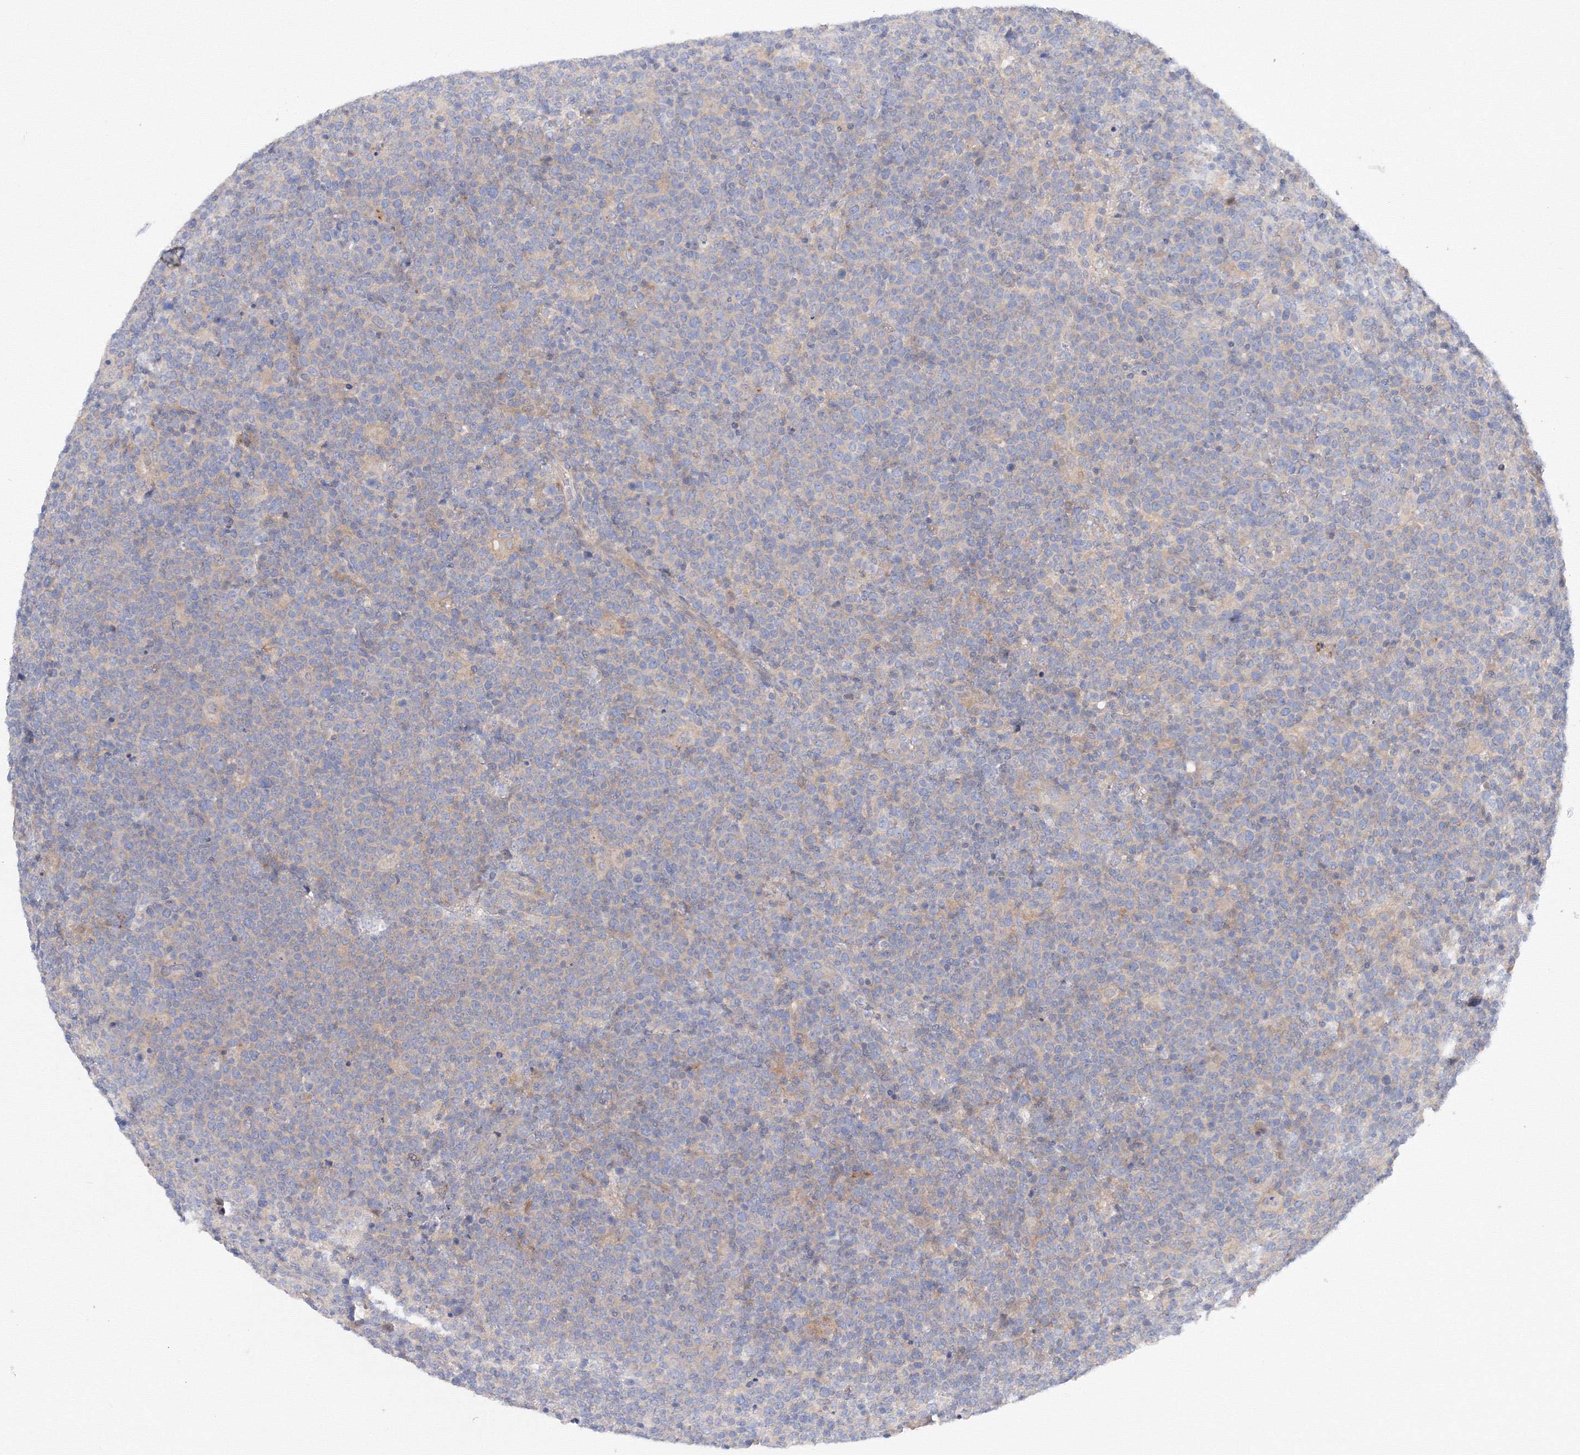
{"staining": {"intensity": "negative", "quantity": "none", "location": "none"}, "tissue": "lymphoma", "cell_type": "Tumor cells", "image_type": "cancer", "snomed": [{"axis": "morphology", "description": "Malignant lymphoma, non-Hodgkin's type, High grade"}, {"axis": "topography", "description": "Lymph node"}], "caption": "A photomicrograph of human lymphoma is negative for staining in tumor cells.", "gene": "DIS3L2", "patient": {"sex": "male", "age": 61}}